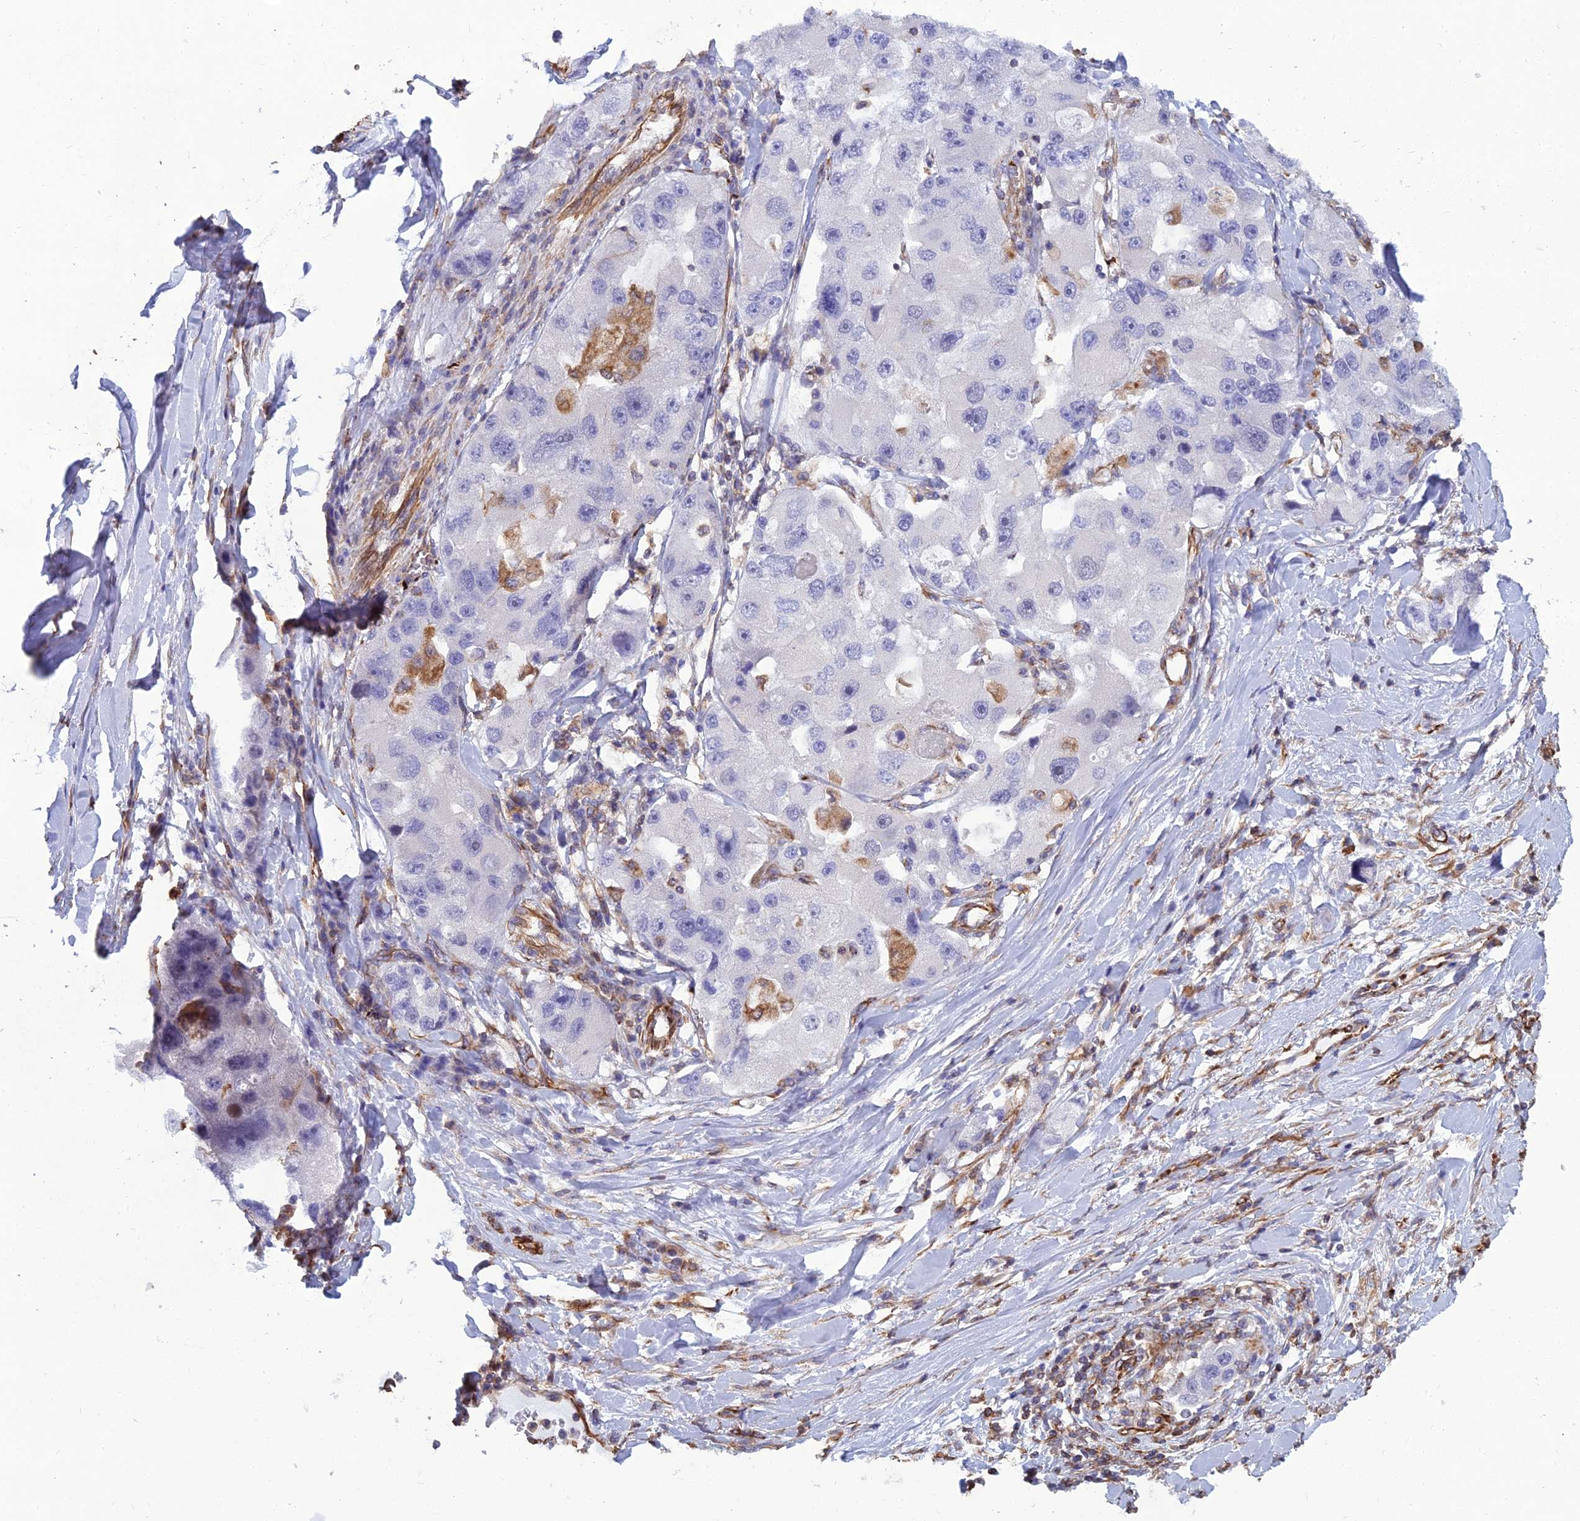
{"staining": {"intensity": "negative", "quantity": "none", "location": "none"}, "tissue": "lung cancer", "cell_type": "Tumor cells", "image_type": "cancer", "snomed": [{"axis": "morphology", "description": "Adenocarcinoma, NOS"}, {"axis": "topography", "description": "Lung"}], "caption": "The IHC image has no significant positivity in tumor cells of lung cancer (adenocarcinoma) tissue.", "gene": "PSMD11", "patient": {"sex": "female", "age": 54}}